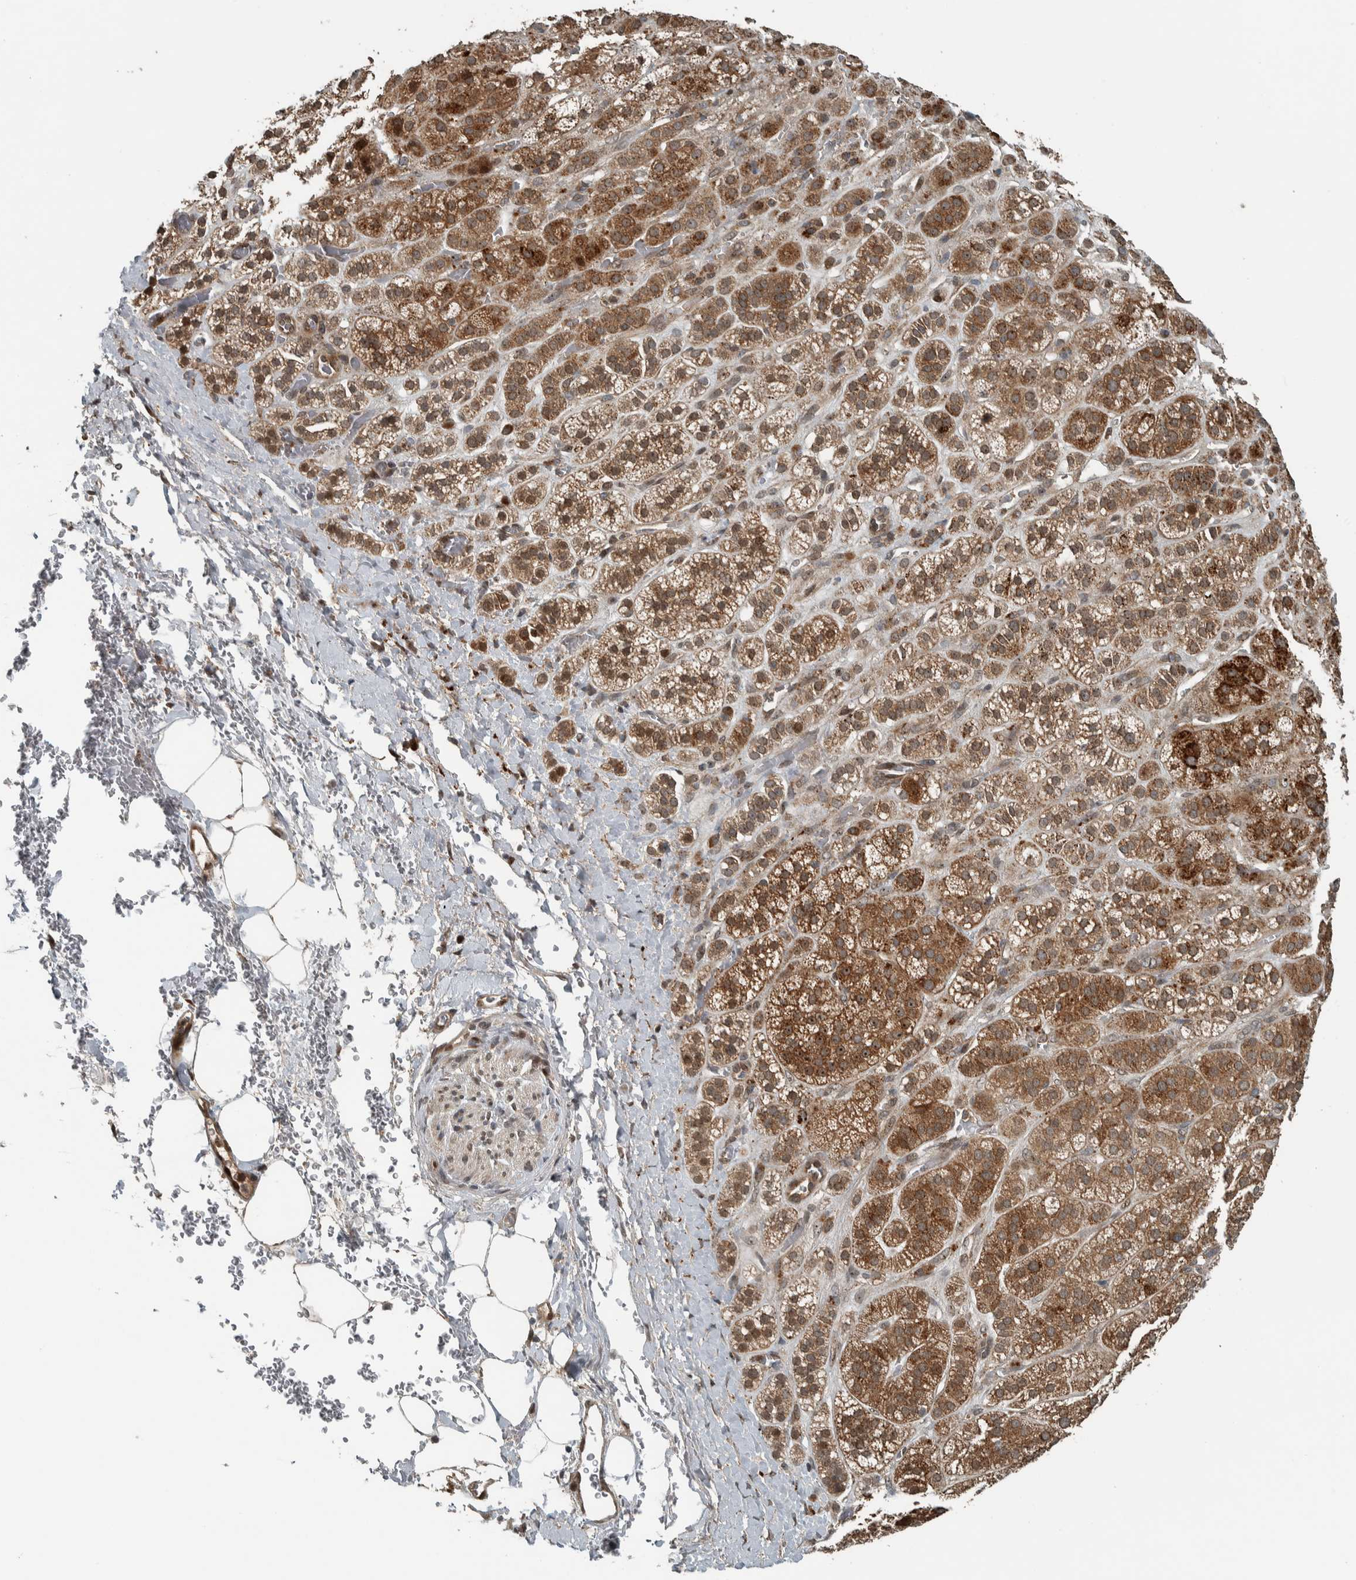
{"staining": {"intensity": "strong", "quantity": ">75%", "location": "cytoplasmic/membranous,nuclear"}, "tissue": "adrenal gland", "cell_type": "Glandular cells", "image_type": "normal", "snomed": [{"axis": "morphology", "description": "Normal tissue, NOS"}, {"axis": "topography", "description": "Adrenal gland"}], "caption": "A brown stain labels strong cytoplasmic/membranous,nuclear positivity of a protein in glandular cells of unremarkable human adrenal gland.", "gene": "XPO5", "patient": {"sex": "male", "age": 56}}